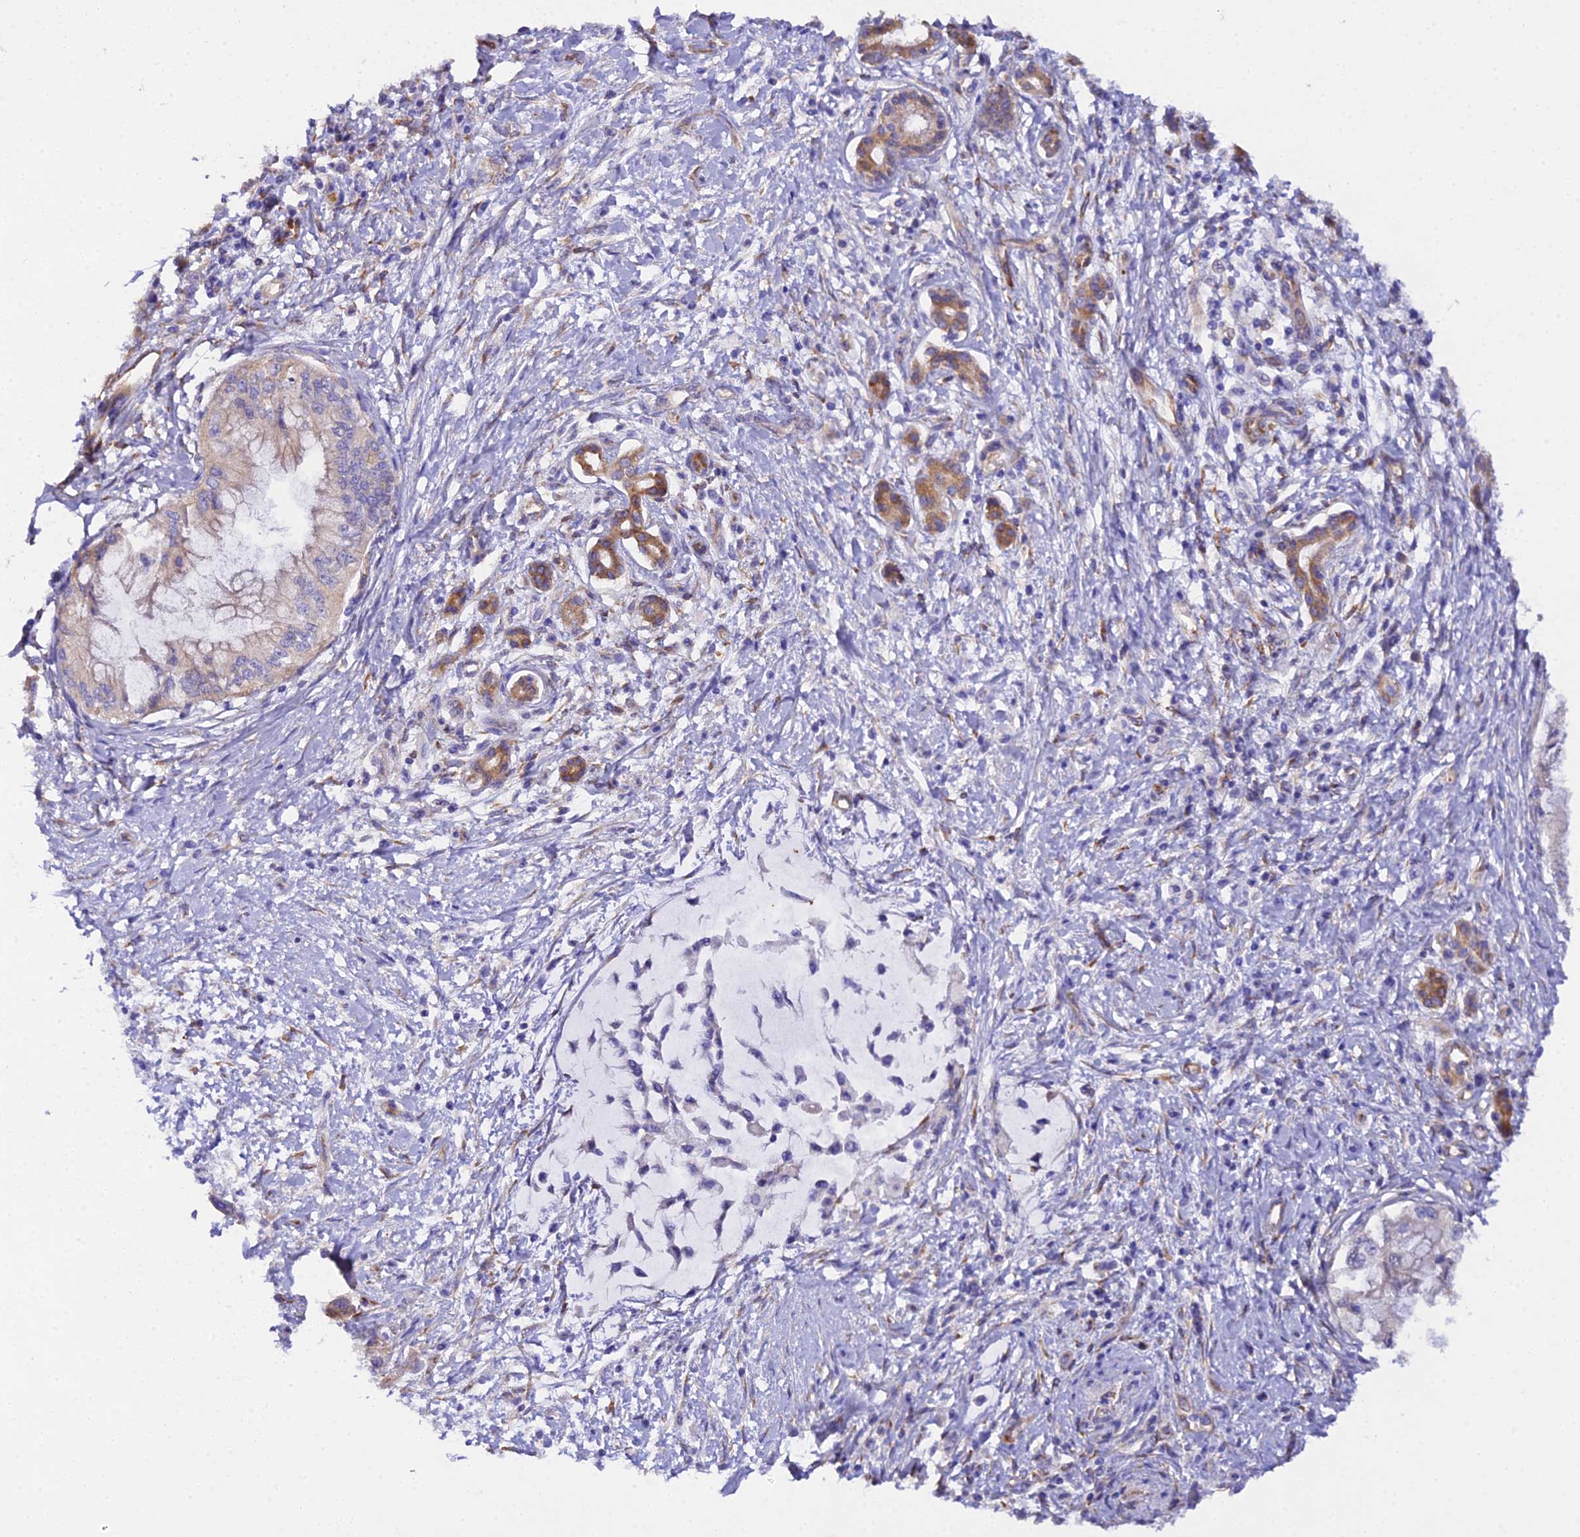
{"staining": {"intensity": "weak", "quantity": "<25%", "location": "cytoplasmic/membranous"}, "tissue": "pancreatic cancer", "cell_type": "Tumor cells", "image_type": "cancer", "snomed": [{"axis": "morphology", "description": "Adenocarcinoma, NOS"}, {"axis": "topography", "description": "Pancreas"}], "caption": "The image shows no significant positivity in tumor cells of pancreatic adenocarcinoma.", "gene": "CFAP45", "patient": {"sex": "male", "age": 46}}